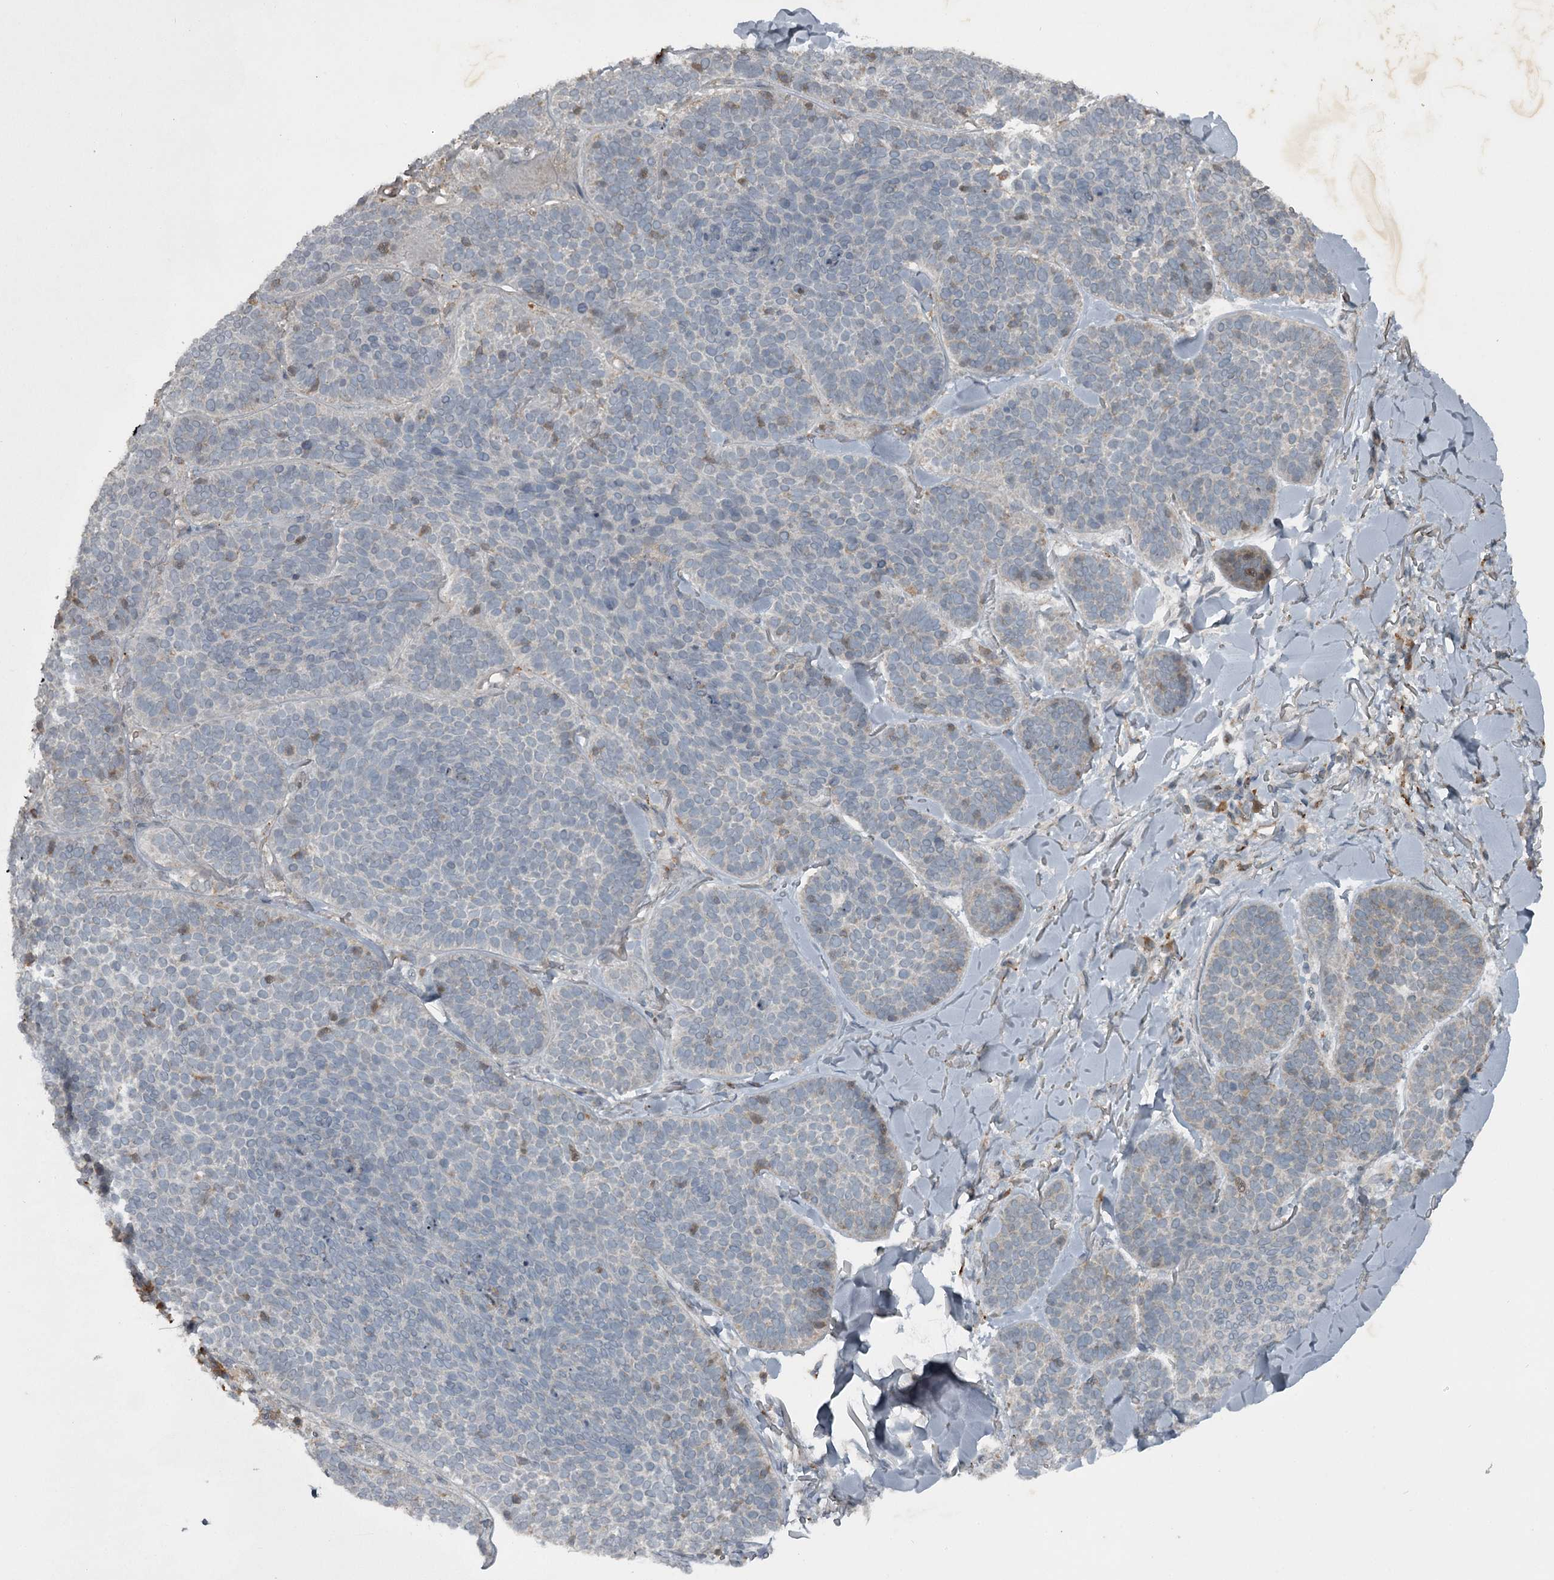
{"staining": {"intensity": "negative", "quantity": "none", "location": "none"}, "tissue": "skin cancer", "cell_type": "Tumor cells", "image_type": "cancer", "snomed": [{"axis": "morphology", "description": "Basal cell carcinoma"}, {"axis": "topography", "description": "Skin"}], "caption": "Image shows no significant protein expression in tumor cells of basal cell carcinoma (skin).", "gene": "SLC39A8", "patient": {"sex": "male", "age": 85}}